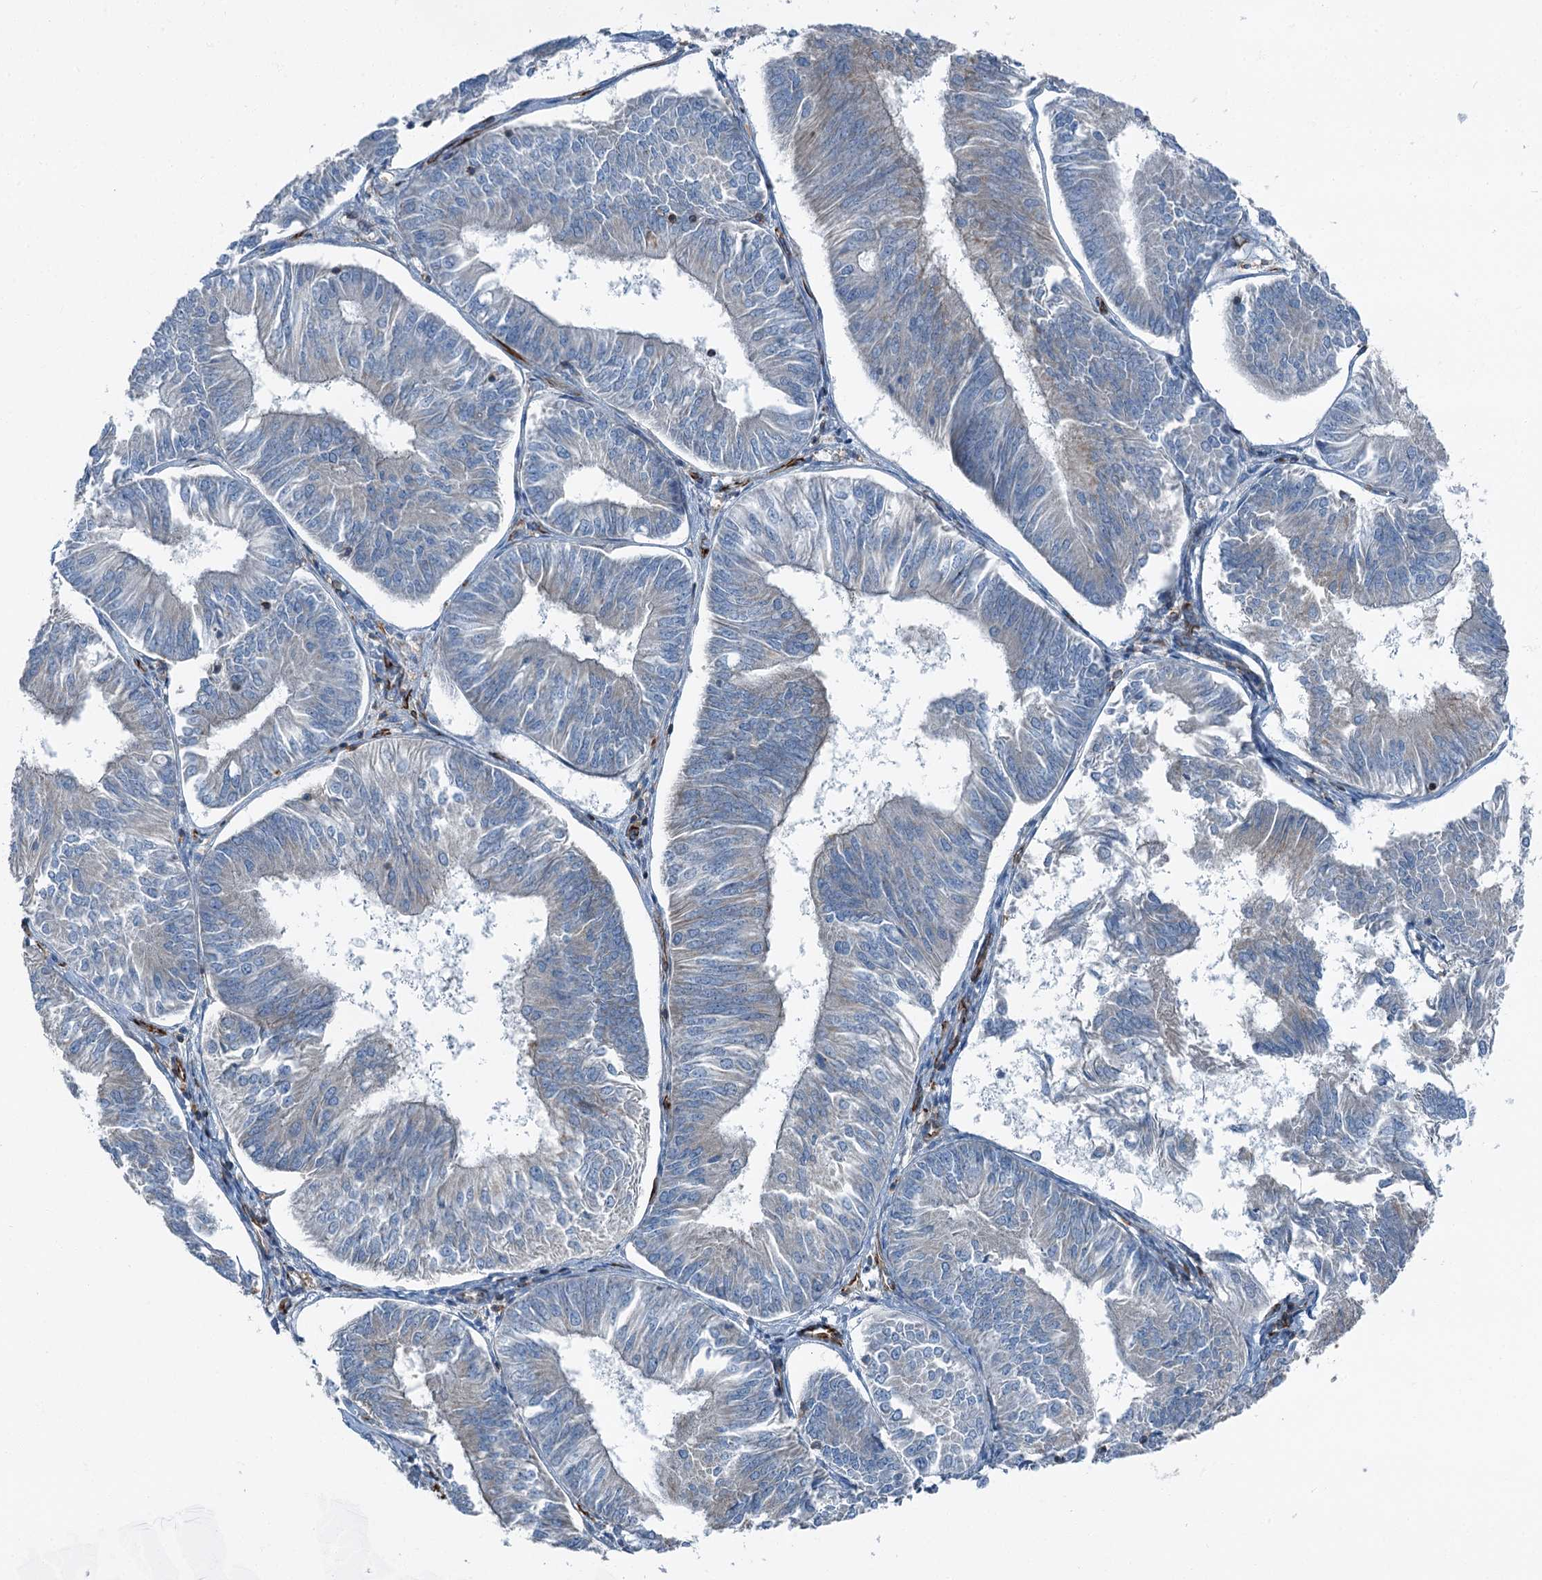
{"staining": {"intensity": "weak", "quantity": "<25%", "location": "cytoplasmic/membranous"}, "tissue": "endometrial cancer", "cell_type": "Tumor cells", "image_type": "cancer", "snomed": [{"axis": "morphology", "description": "Adenocarcinoma, NOS"}, {"axis": "topography", "description": "Endometrium"}], "caption": "High magnification brightfield microscopy of endometrial adenocarcinoma stained with DAB (3,3'-diaminobenzidine) (brown) and counterstained with hematoxylin (blue): tumor cells show no significant staining.", "gene": "AXL", "patient": {"sex": "female", "age": 58}}